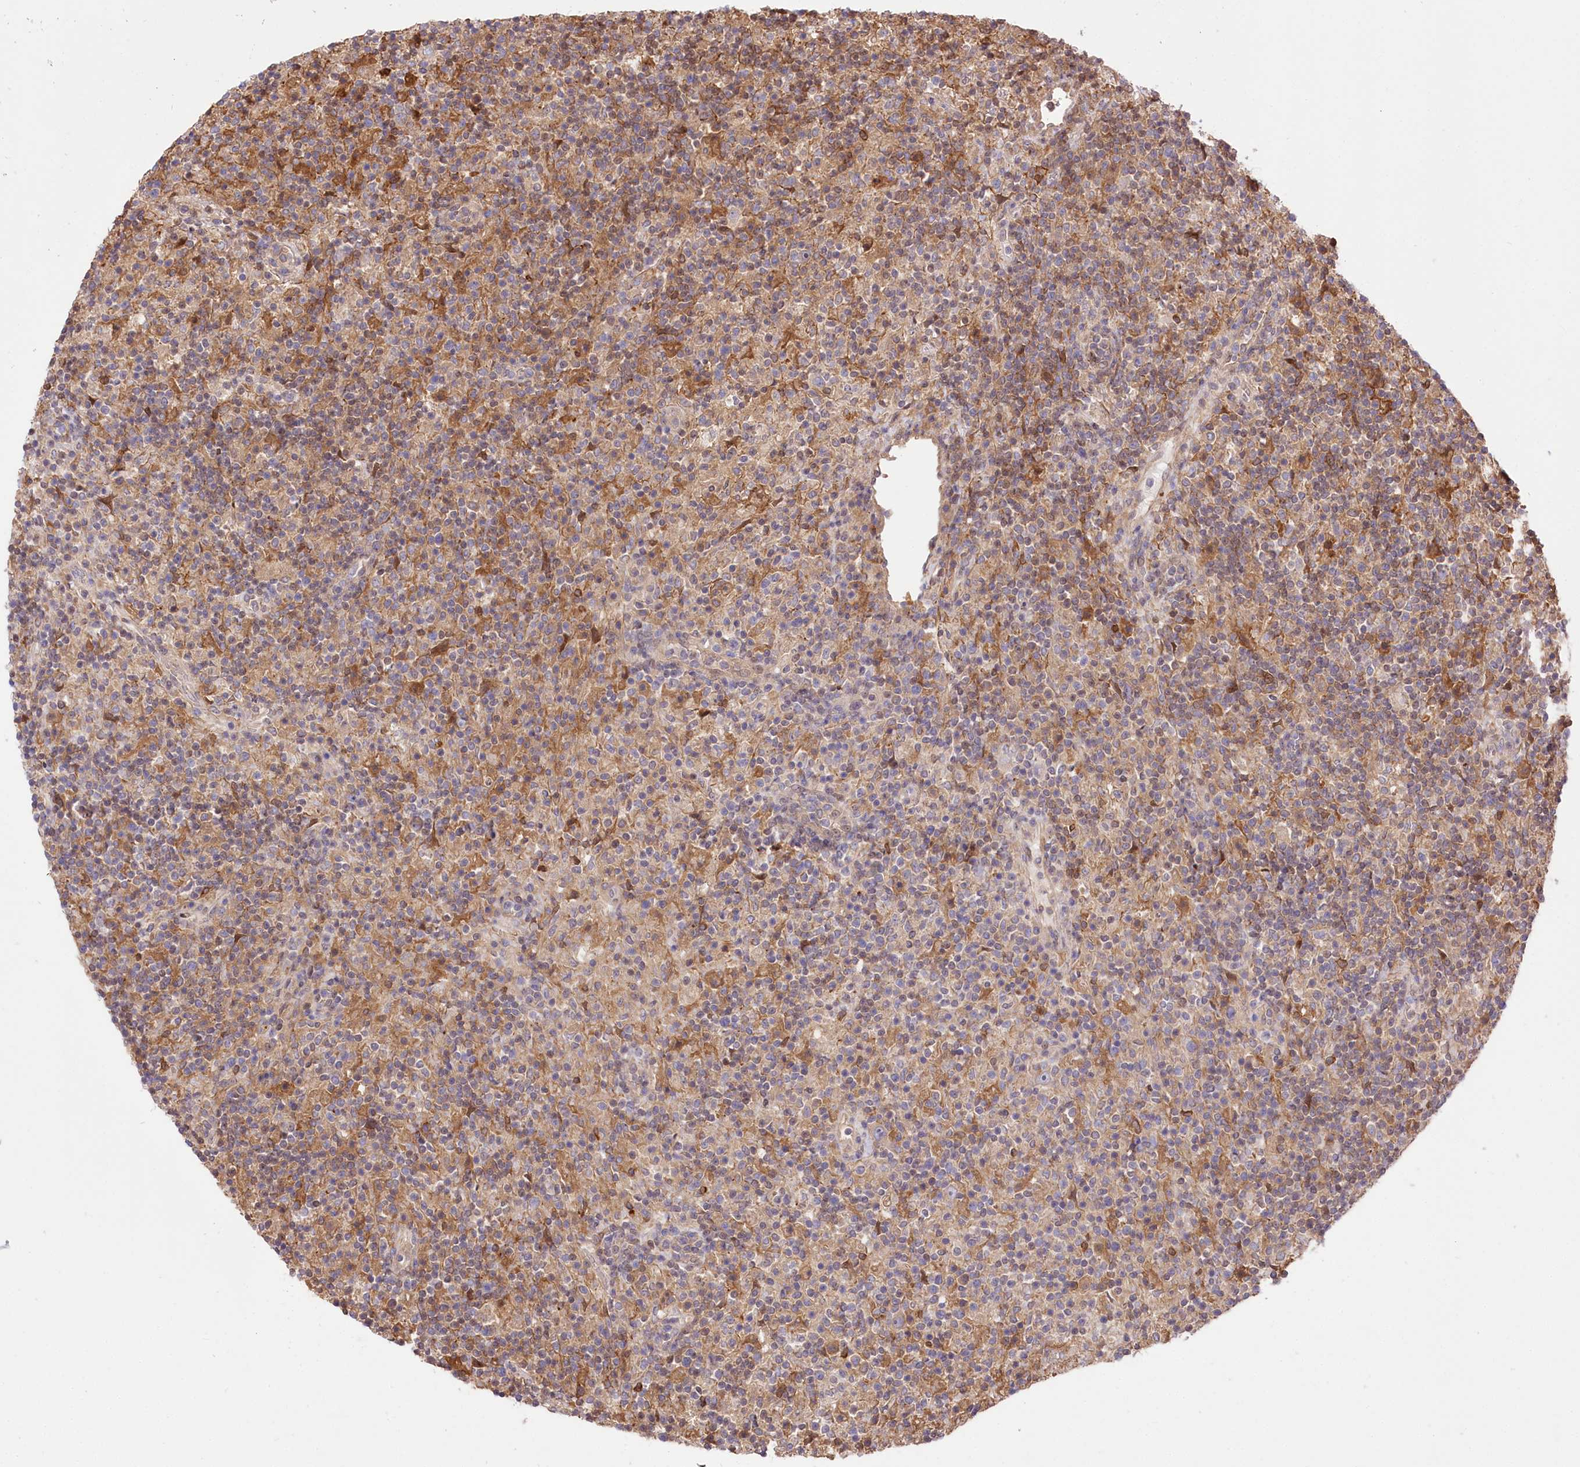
{"staining": {"intensity": "weak", "quantity": ">75%", "location": "cytoplasmic/membranous"}, "tissue": "lymphoma", "cell_type": "Tumor cells", "image_type": "cancer", "snomed": [{"axis": "morphology", "description": "Hodgkin's disease, NOS"}, {"axis": "topography", "description": "Lymph node"}], "caption": "Immunohistochemical staining of Hodgkin's disease demonstrates weak cytoplasmic/membranous protein staining in approximately >75% of tumor cells.", "gene": "UGP2", "patient": {"sex": "male", "age": 70}}